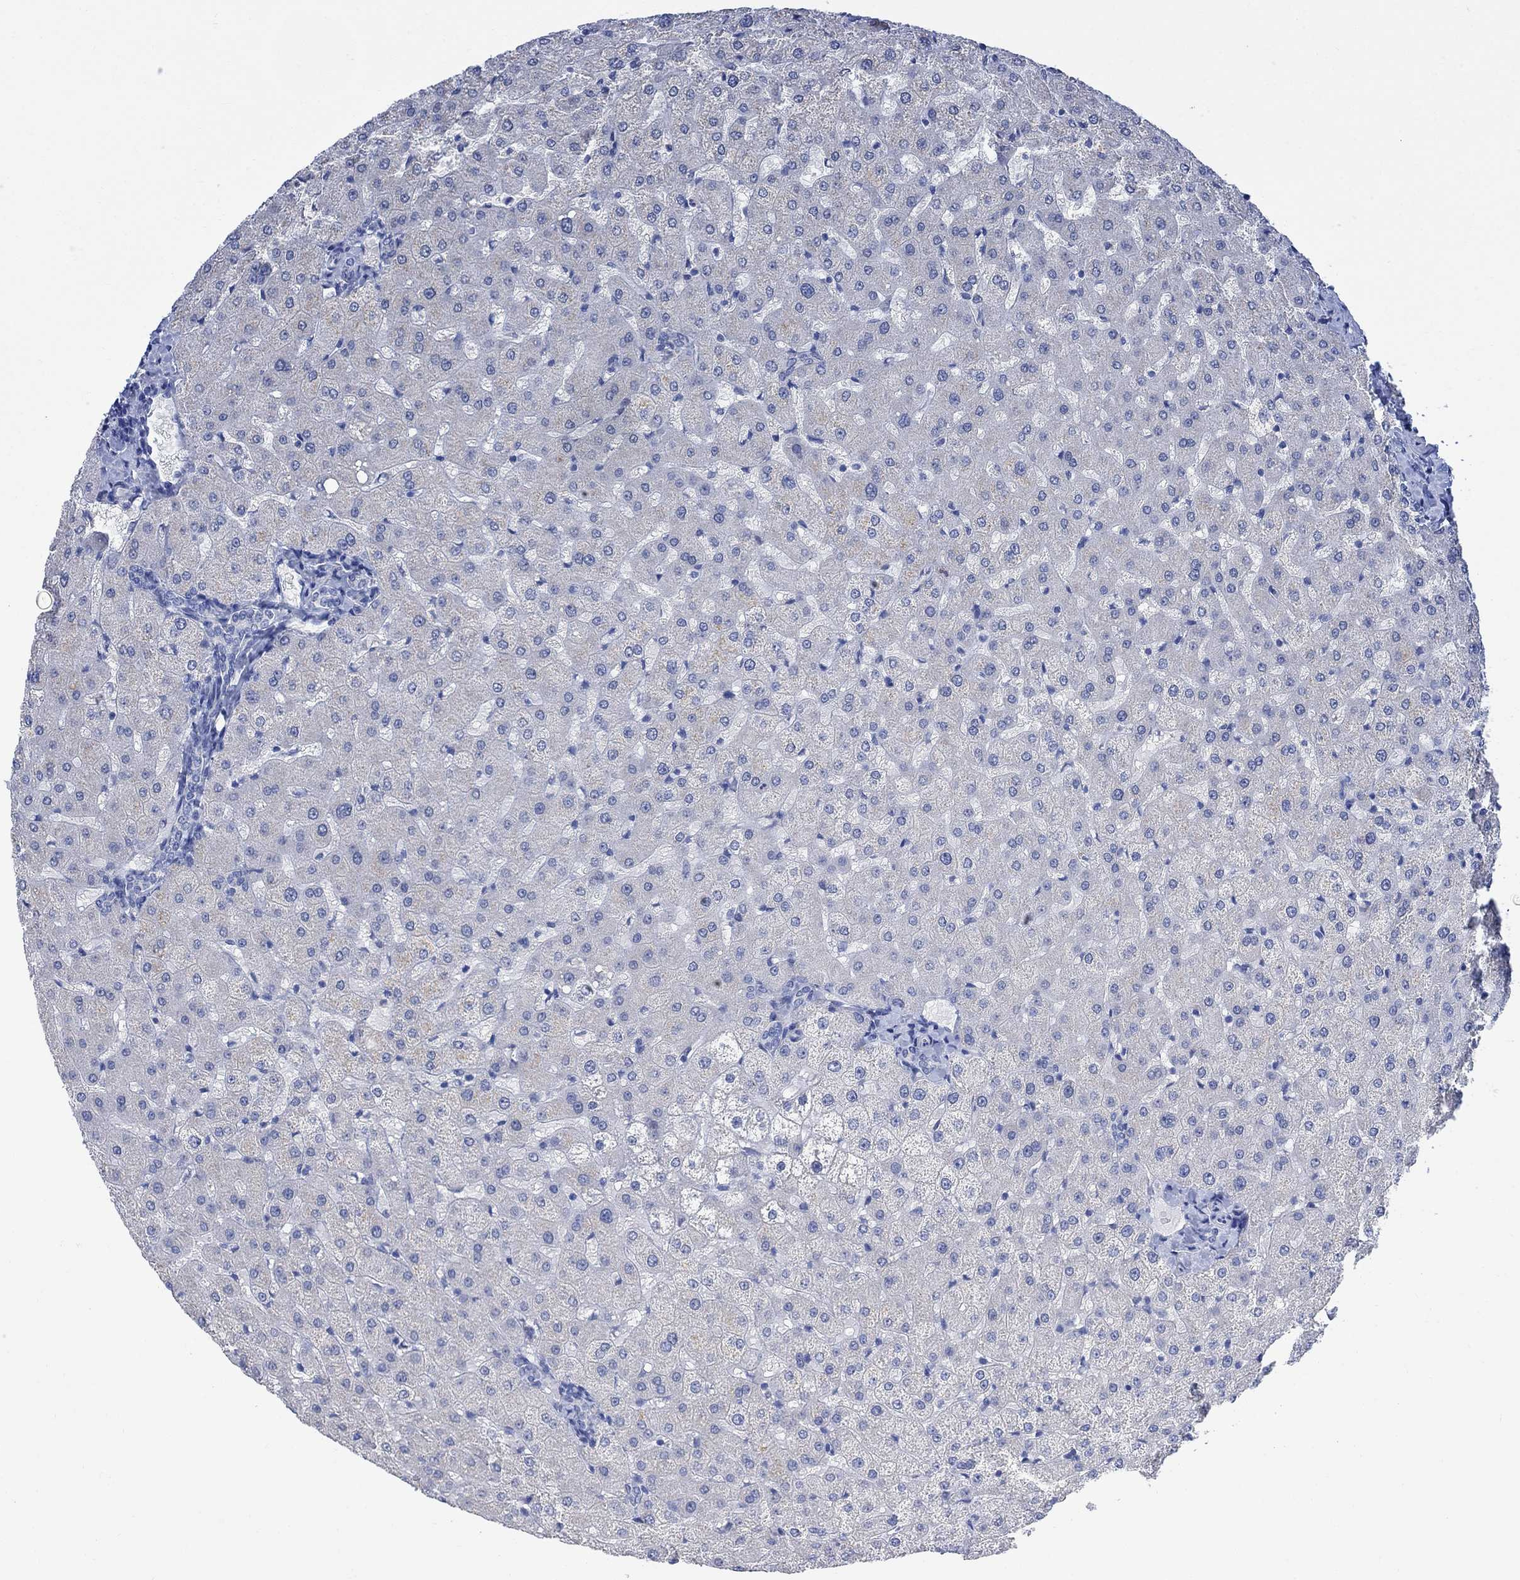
{"staining": {"intensity": "negative", "quantity": "none", "location": "none"}, "tissue": "liver", "cell_type": "Cholangiocytes", "image_type": "normal", "snomed": [{"axis": "morphology", "description": "Normal tissue, NOS"}, {"axis": "topography", "description": "Liver"}], "caption": "This is an immunohistochemistry (IHC) image of normal liver. There is no staining in cholangiocytes.", "gene": "FBP2", "patient": {"sex": "female", "age": 50}}